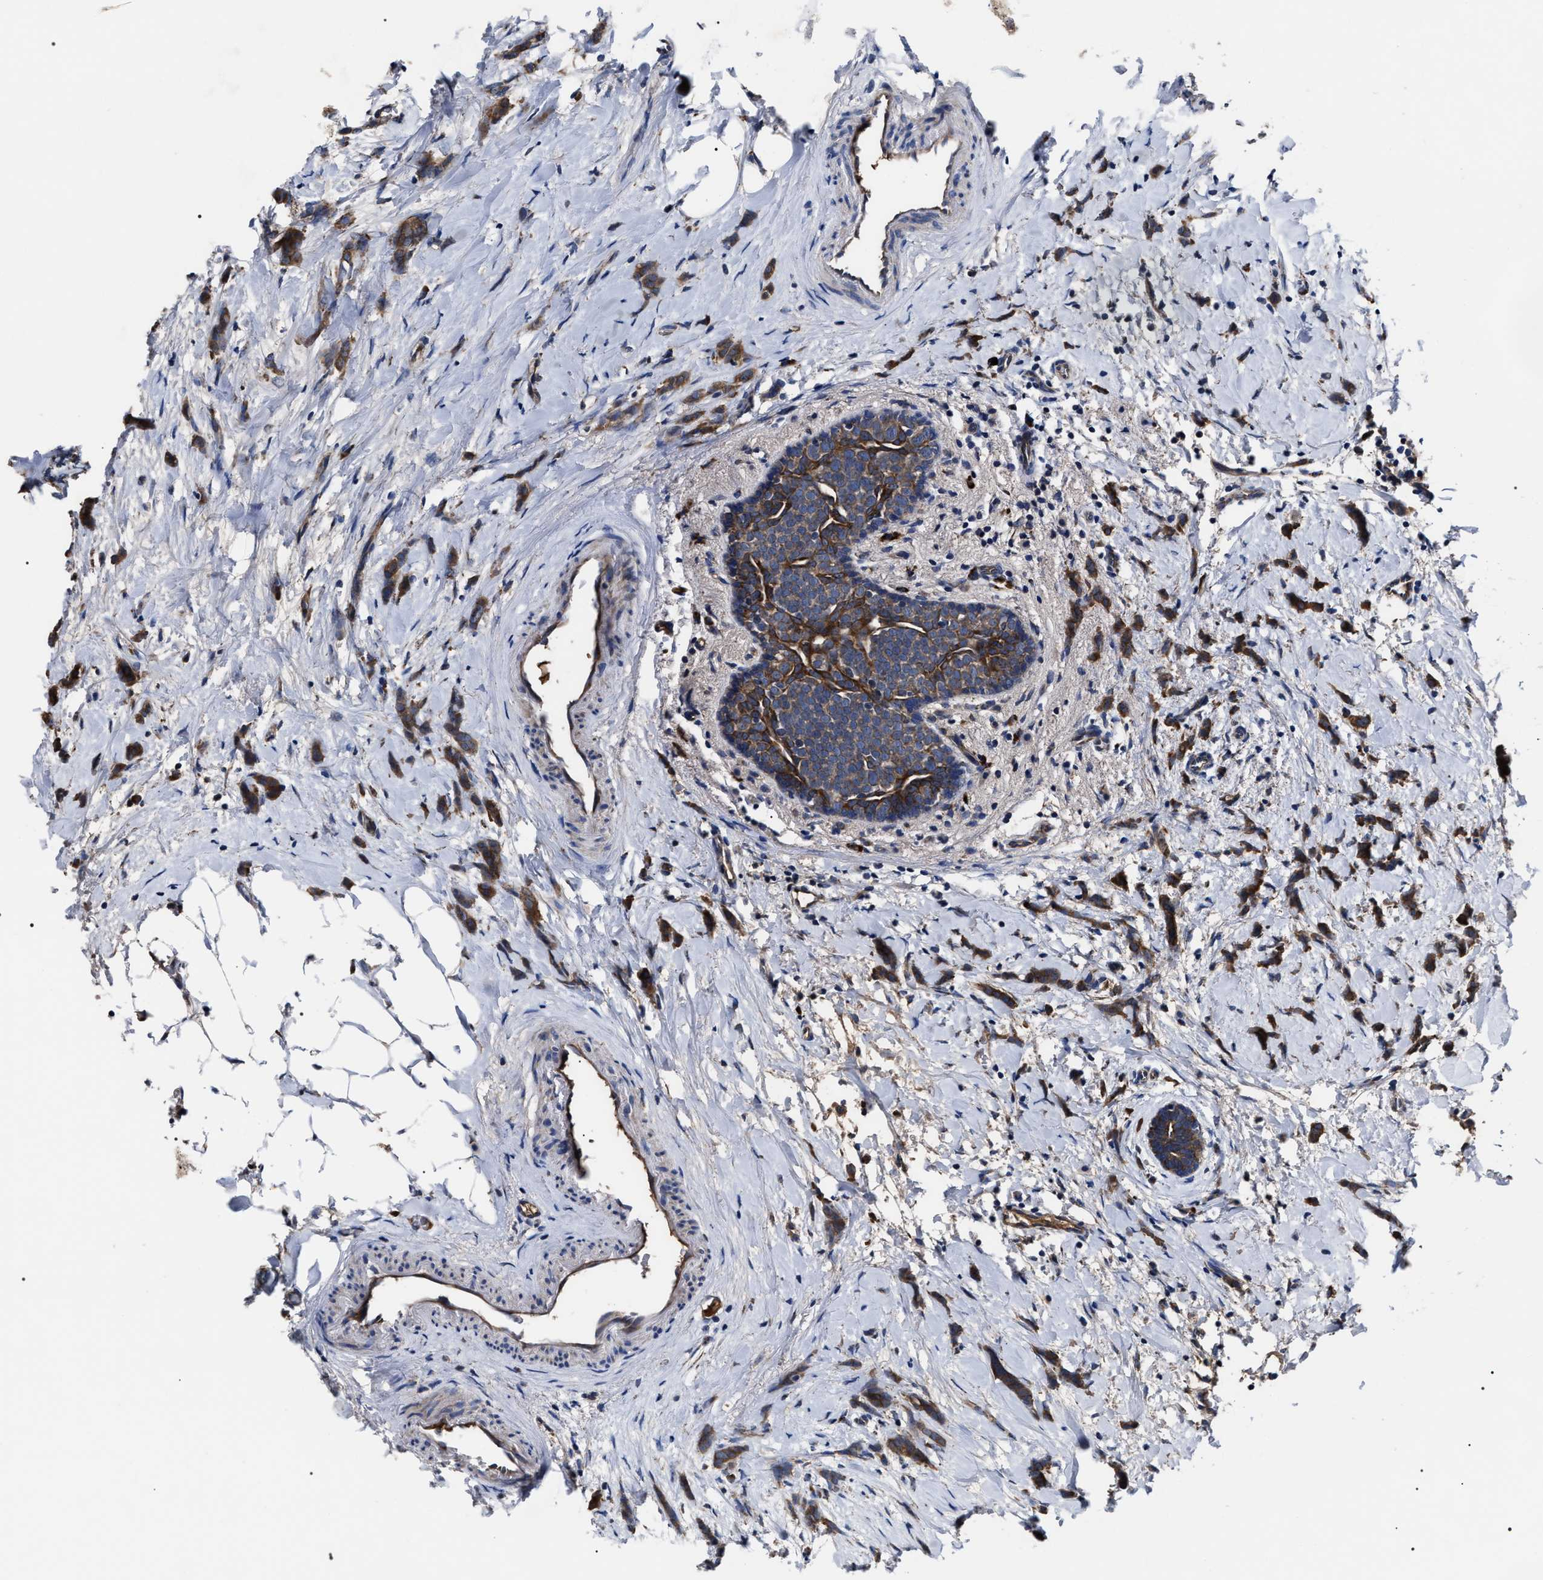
{"staining": {"intensity": "strong", "quantity": ">75%", "location": "cytoplasmic/membranous"}, "tissue": "breast cancer", "cell_type": "Tumor cells", "image_type": "cancer", "snomed": [{"axis": "morphology", "description": "Lobular carcinoma, in situ"}, {"axis": "morphology", "description": "Lobular carcinoma"}, {"axis": "topography", "description": "Breast"}], "caption": "Immunohistochemistry of human breast cancer (lobular carcinoma) exhibits high levels of strong cytoplasmic/membranous positivity in about >75% of tumor cells. Nuclei are stained in blue.", "gene": "MACC1", "patient": {"sex": "female", "age": 41}}